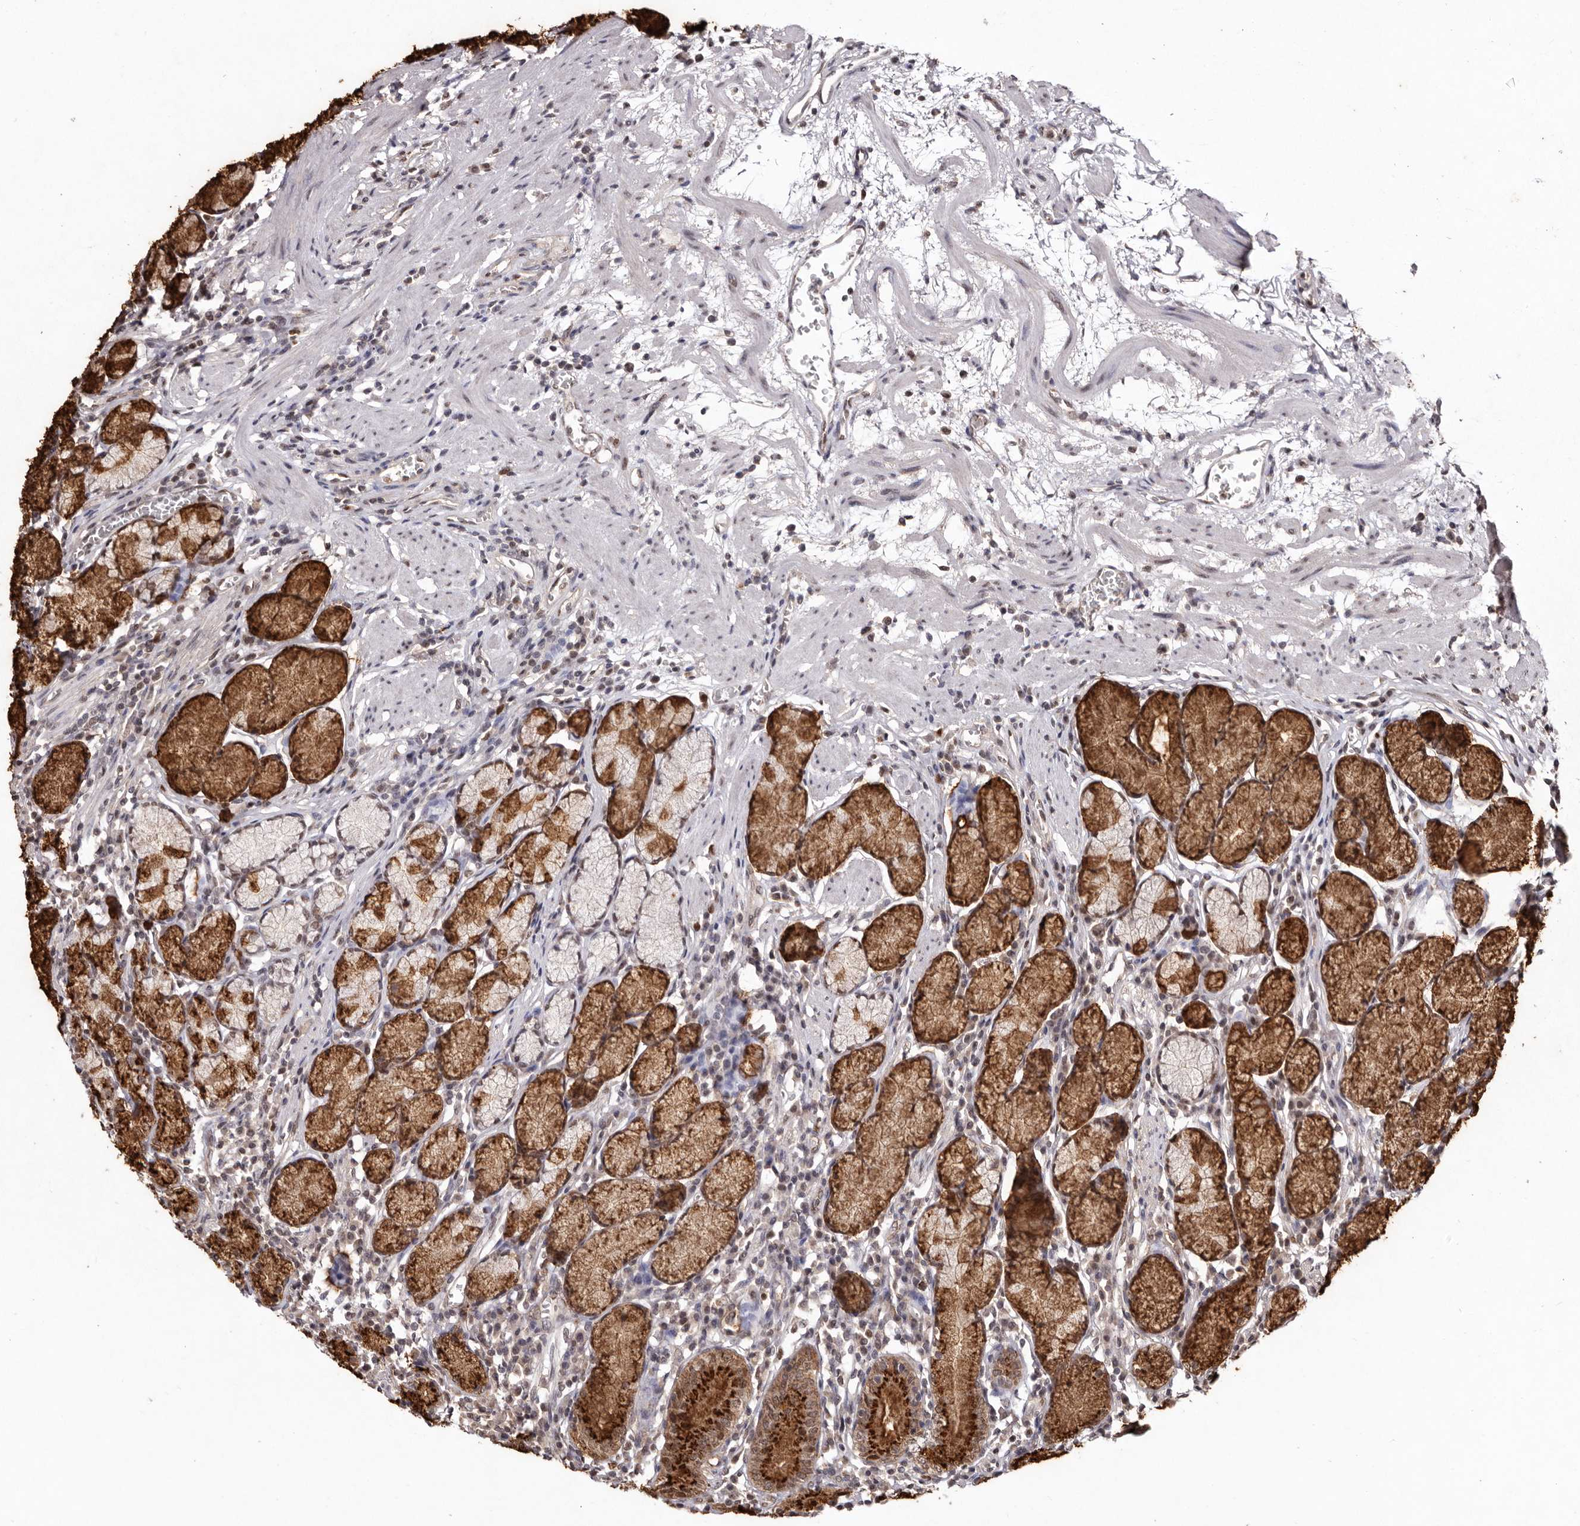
{"staining": {"intensity": "strong", "quantity": "25%-75%", "location": "cytoplasmic/membranous"}, "tissue": "stomach", "cell_type": "Glandular cells", "image_type": "normal", "snomed": [{"axis": "morphology", "description": "Normal tissue, NOS"}, {"axis": "topography", "description": "Stomach"}], "caption": "Benign stomach shows strong cytoplasmic/membranous expression in approximately 25%-75% of glandular cells, visualized by immunohistochemistry. (DAB (3,3'-diaminobenzidine) = brown stain, brightfield microscopy at high magnification).", "gene": "NOTCH1", "patient": {"sex": "male", "age": 55}}